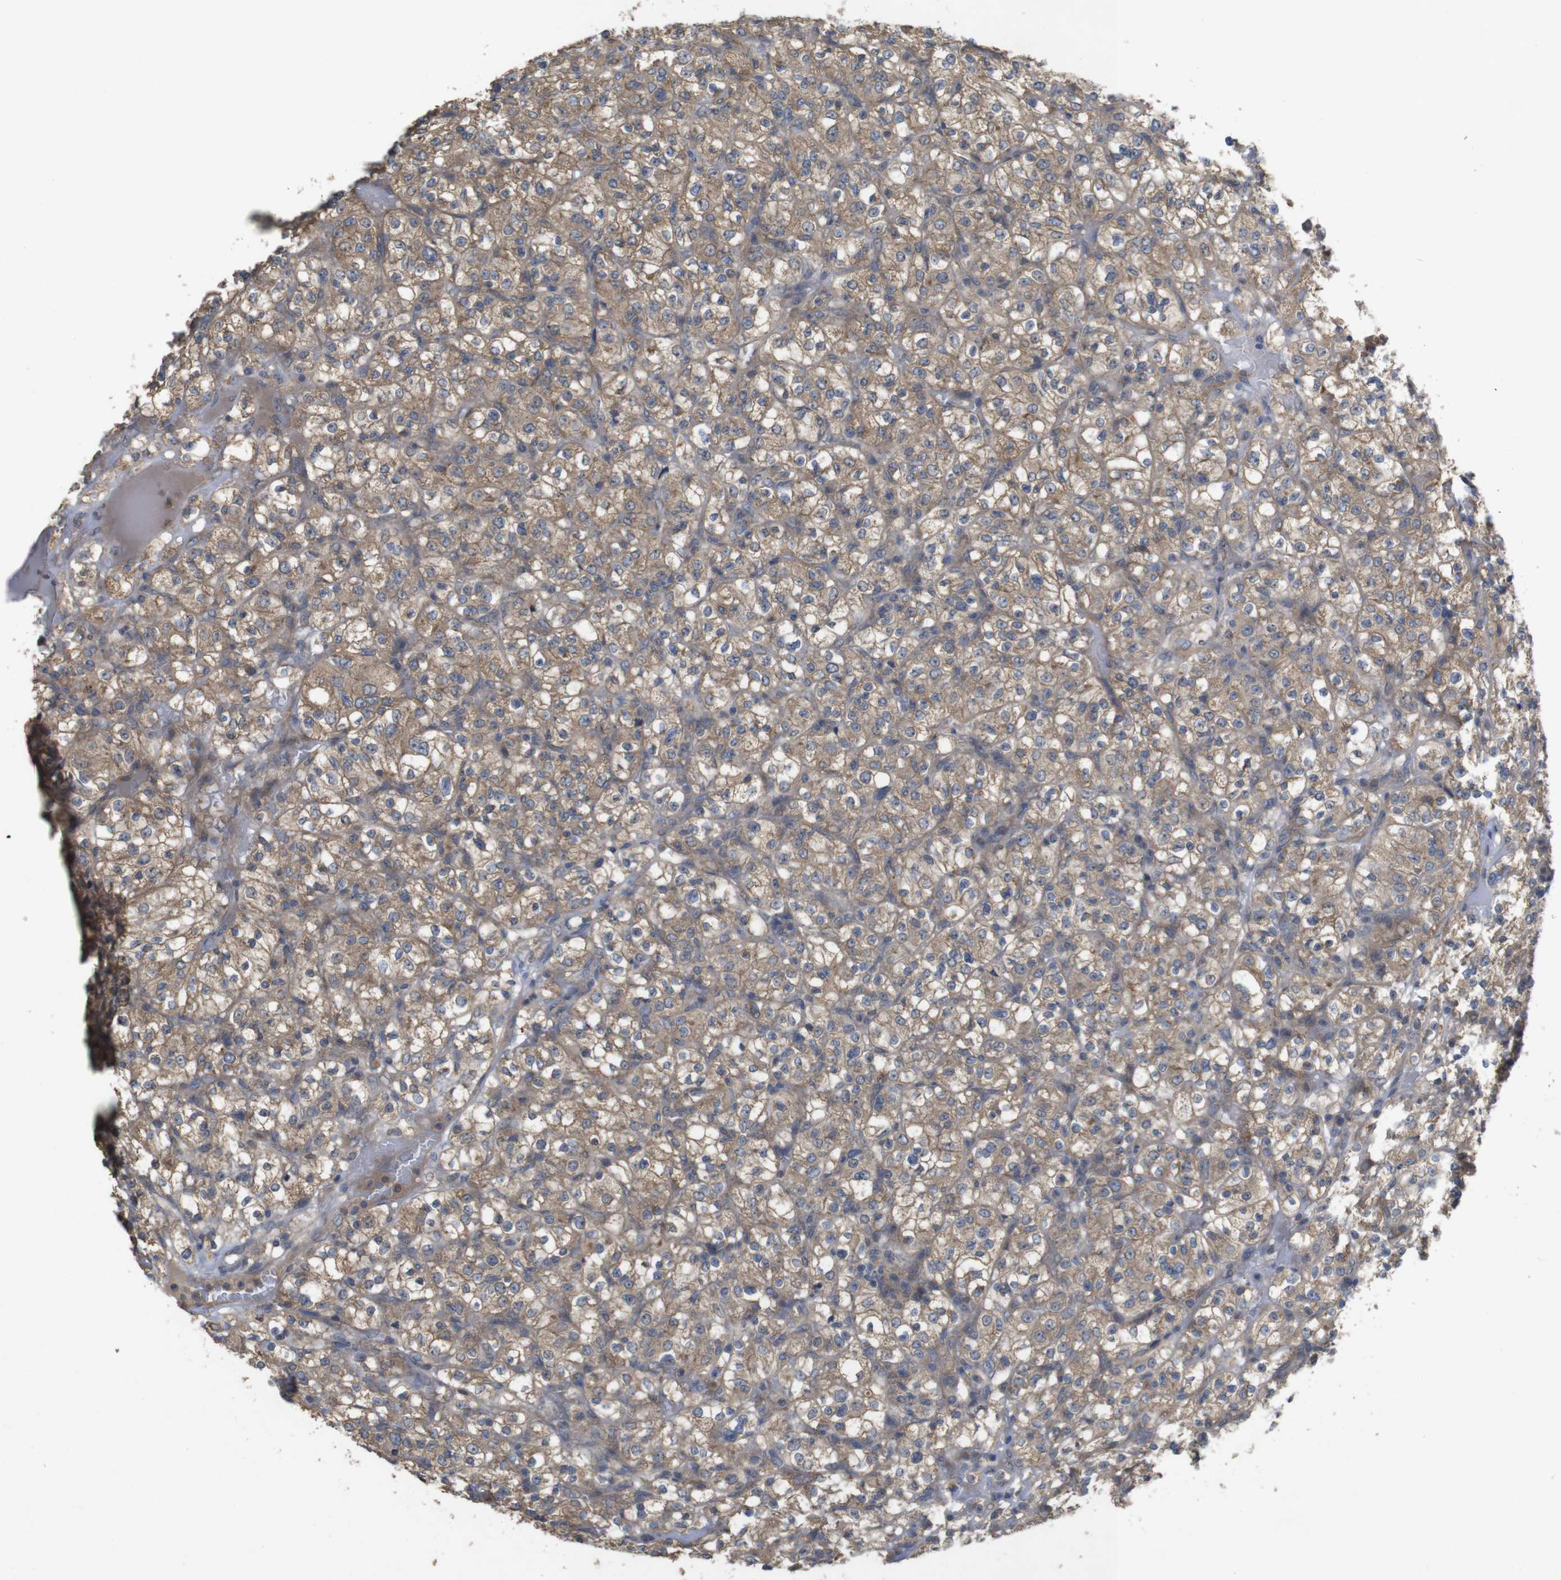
{"staining": {"intensity": "moderate", "quantity": ">75%", "location": "cytoplasmic/membranous"}, "tissue": "renal cancer", "cell_type": "Tumor cells", "image_type": "cancer", "snomed": [{"axis": "morphology", "description": "Normal tissue, NOS"}, {"axis": "morphology", "description": "Adenocarcinoma, NOS"}, {"axis": "topography", "description": "Kidney"}], "caption": "Immunohistochemistry micrograph of renal adenocarcinoma stained for a protein (brown), which shows medium levels of moderate cytoplasmic/membranous expression in approximately >75% of tumor cells.", "gene": "KCNS3", "patient": {"sex": "female", "age": 72}}